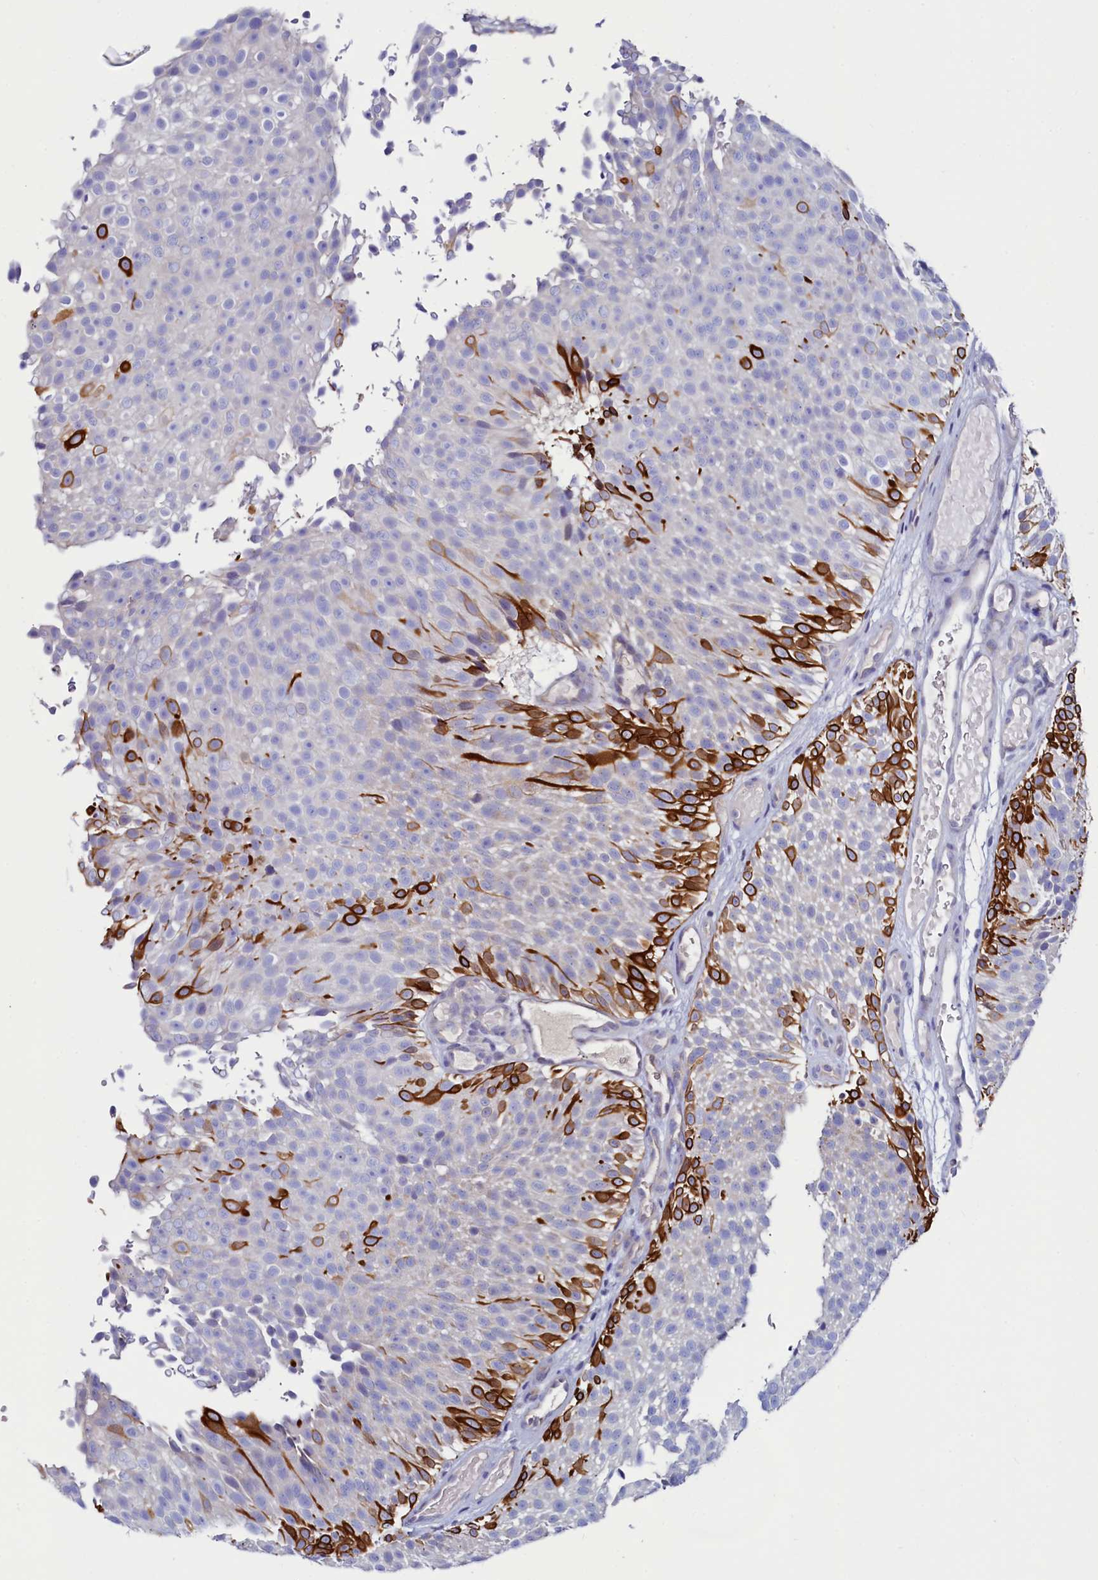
{"staining": {"intensity": "strong", "quantity": "<25%", "location": "cytoplasmic/membranous"}, "tissue": "urothelial cancer", "cell_type": "Tumor cells", "image_type": "cancer", "snomed": [{"axis": "morphology", "description": "Urothelial carcinoma, Low grade"}, {"axis": "topography", "description": "Urinary bladder"}], "caption": "DAB immunohistochemical staining of urothelial cancer demonstrates strong cytoplasmic/membranous protein expression in about <25% of tumor cells.", "gene": "ASTE1", "patient": {"sex": "male", "age": 78}}